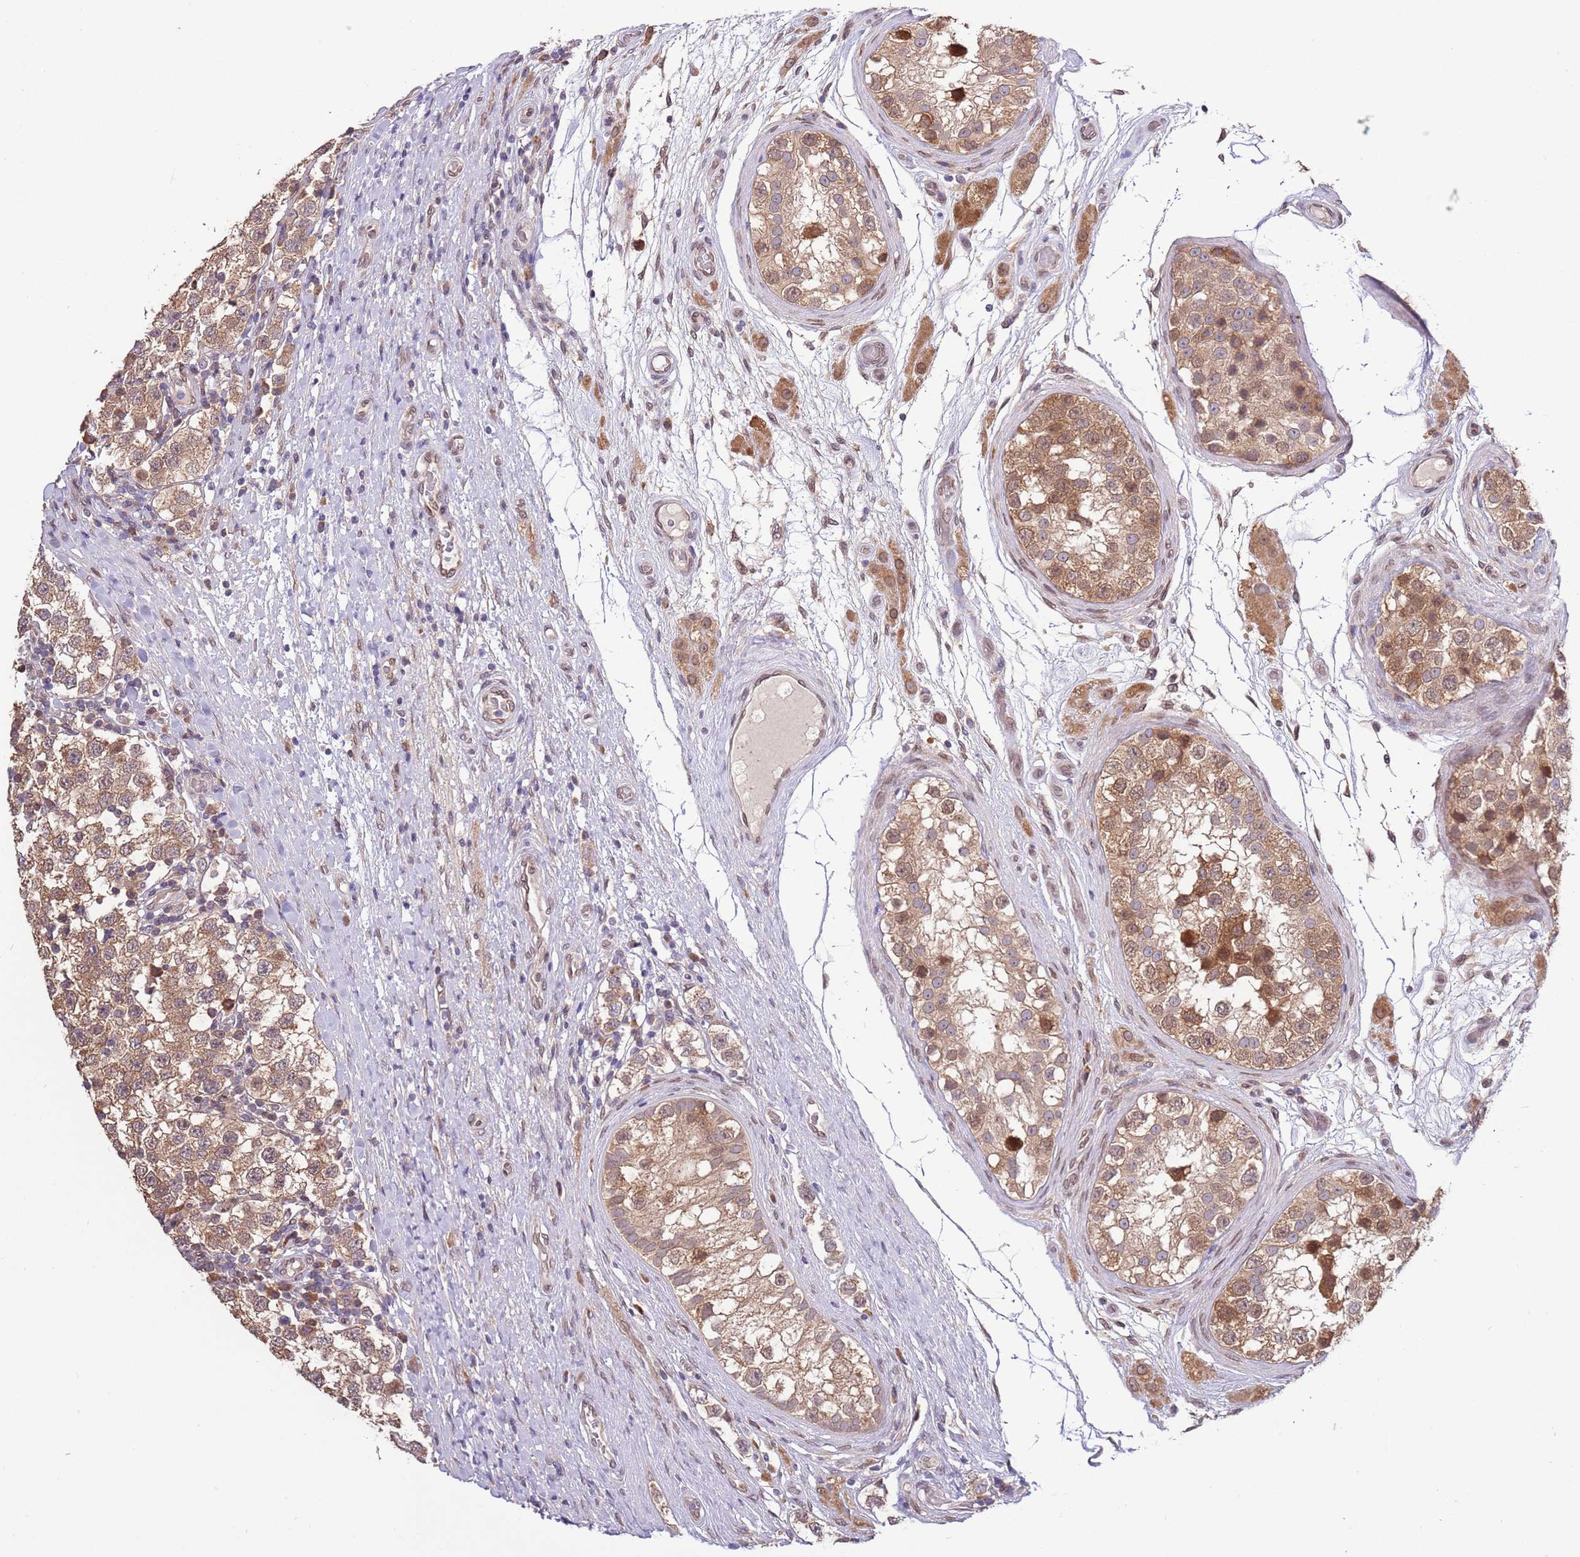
{"staining": {"intensity": "moderate", "quantity": ">75%", "location": "cytoplasmic/membranous,nuclear"}, "tissue": "testis cancer", "cell_type": "Tumor cells", "image_type": "cancer", "snomed": [{"axis": "morphology", "description": "Seminoma, NOS"}, {"axis": "topography", "description": "Testis"}], "caption": "Brown immunohistochemical staining in human testis seminoma shows moderate cytoplasmic/membranous and nuclear expression in about >75% of tumor cells.", "gene": "ZNF665", "patient": {"sex": "male", "age": 34}}